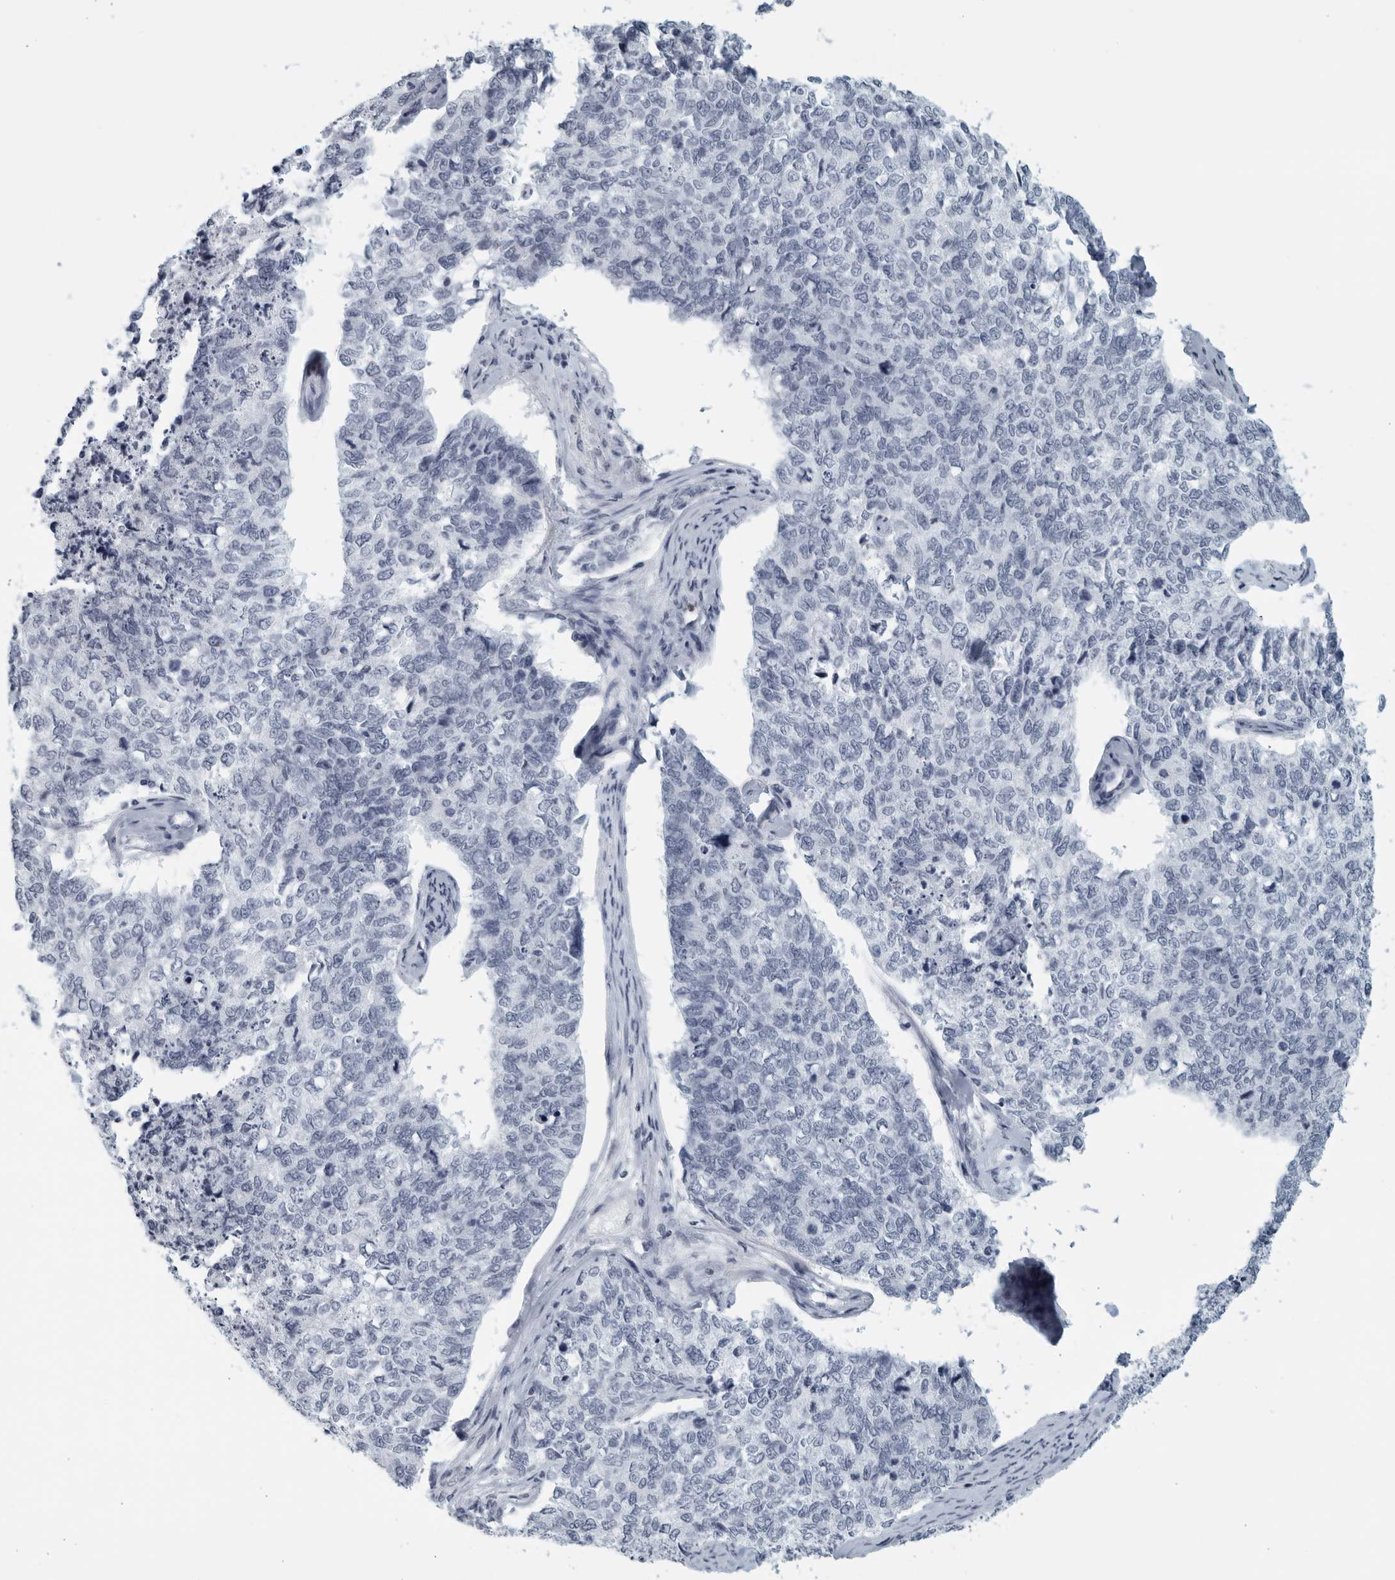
{"staining": {"intensity": "negative", "quantity": "none", "location": "none"}, "tissue": "cervical cancer", "cell_type": "Tumor cells", "image_type": "cancer", "snomed": [{"axis": "morphology", "description": "Squamous cell carcinoma, NOS"}, {"axis": "topography", "description": "Cervix"}], "caption": "Cervical squamous cell carcinoma stained for a protein using immunohistochemistry (IHC) exhibits no expression tumor cells.", "gene": "KLK7", "patient": {"sex": "female", "age": 63}}